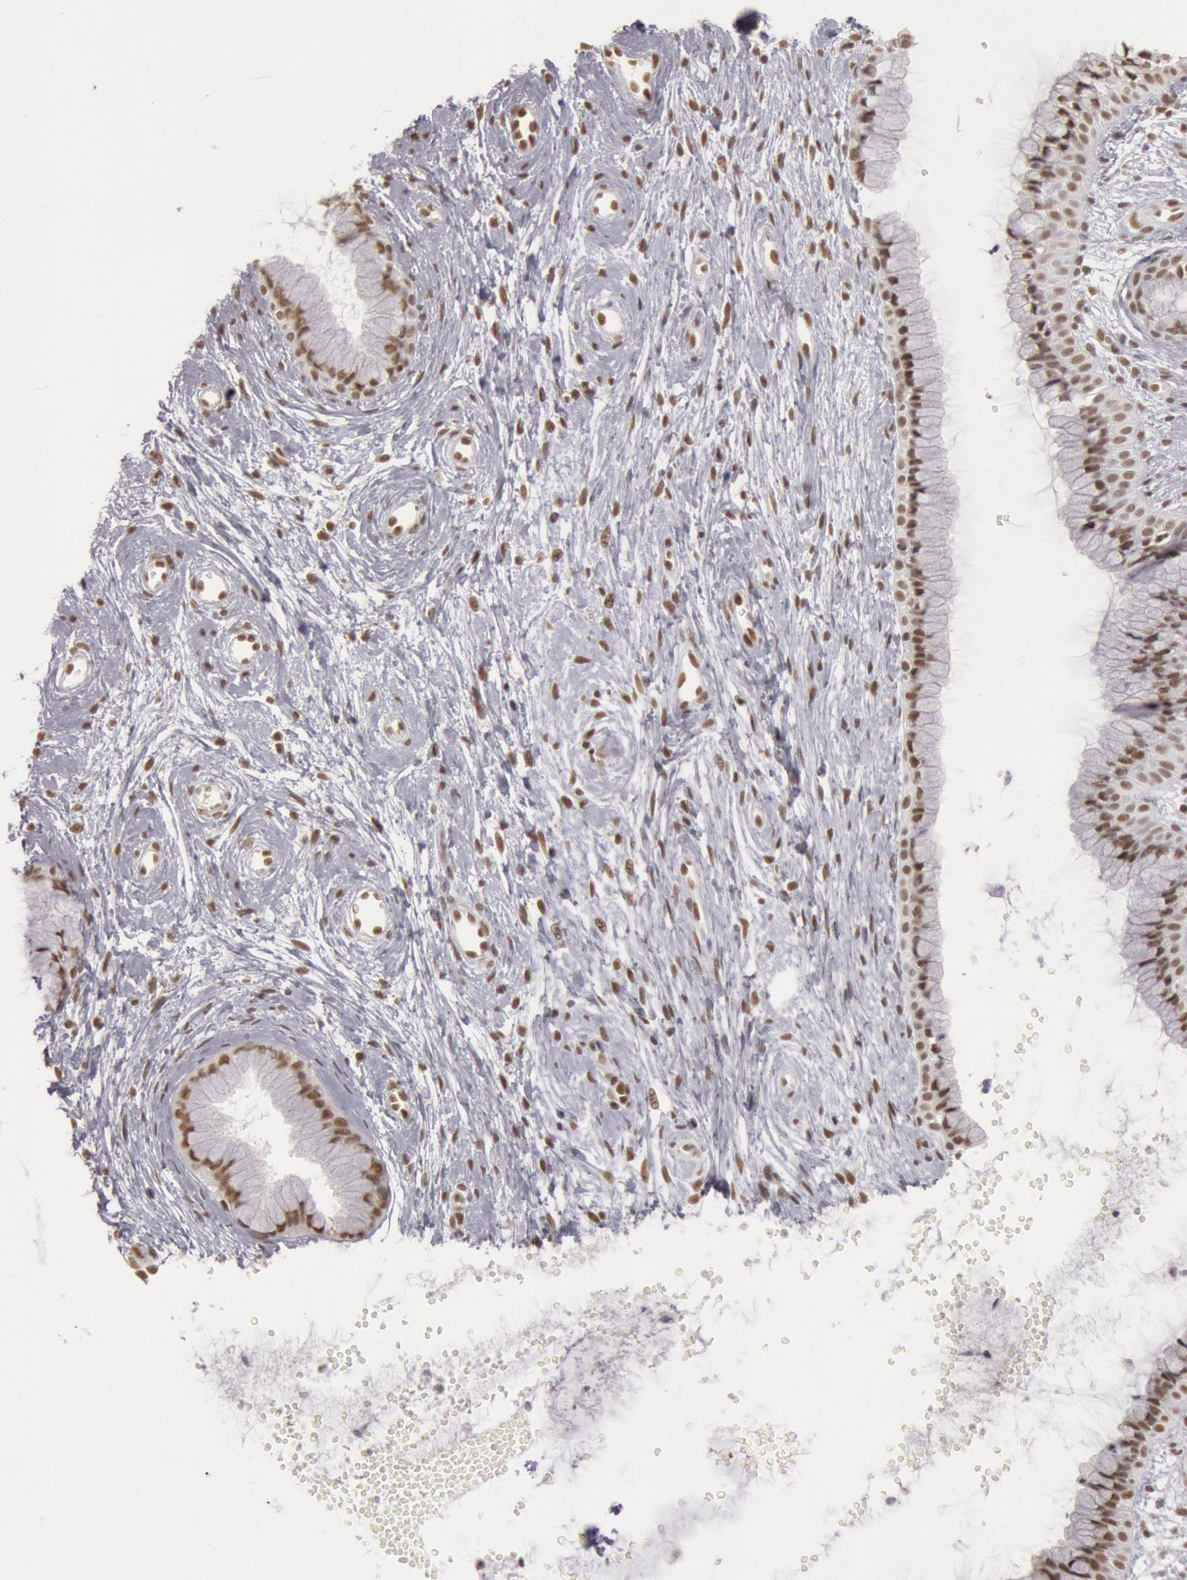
{"staining": {"intensity": "moderate", "quantity": ">75%", "location": "nuclear"}, "tissue": "cervix", "cell_type": "Glandular cells", "image_type": "normal", "snomed": [{"axis": "morphology", "description": "Normal tissue, NOS"}, {"axis": "topography", "description": "Cervix"}], "caption": "Immunohistochemistry (IHC) image of unremarkable human cervix stained for a protein (brown), which shows medium levels of moderate nuclear staining in about >75% of glandular cells.", "gene": "ESS2", "patient": {"sex": "female", "age": 39}}